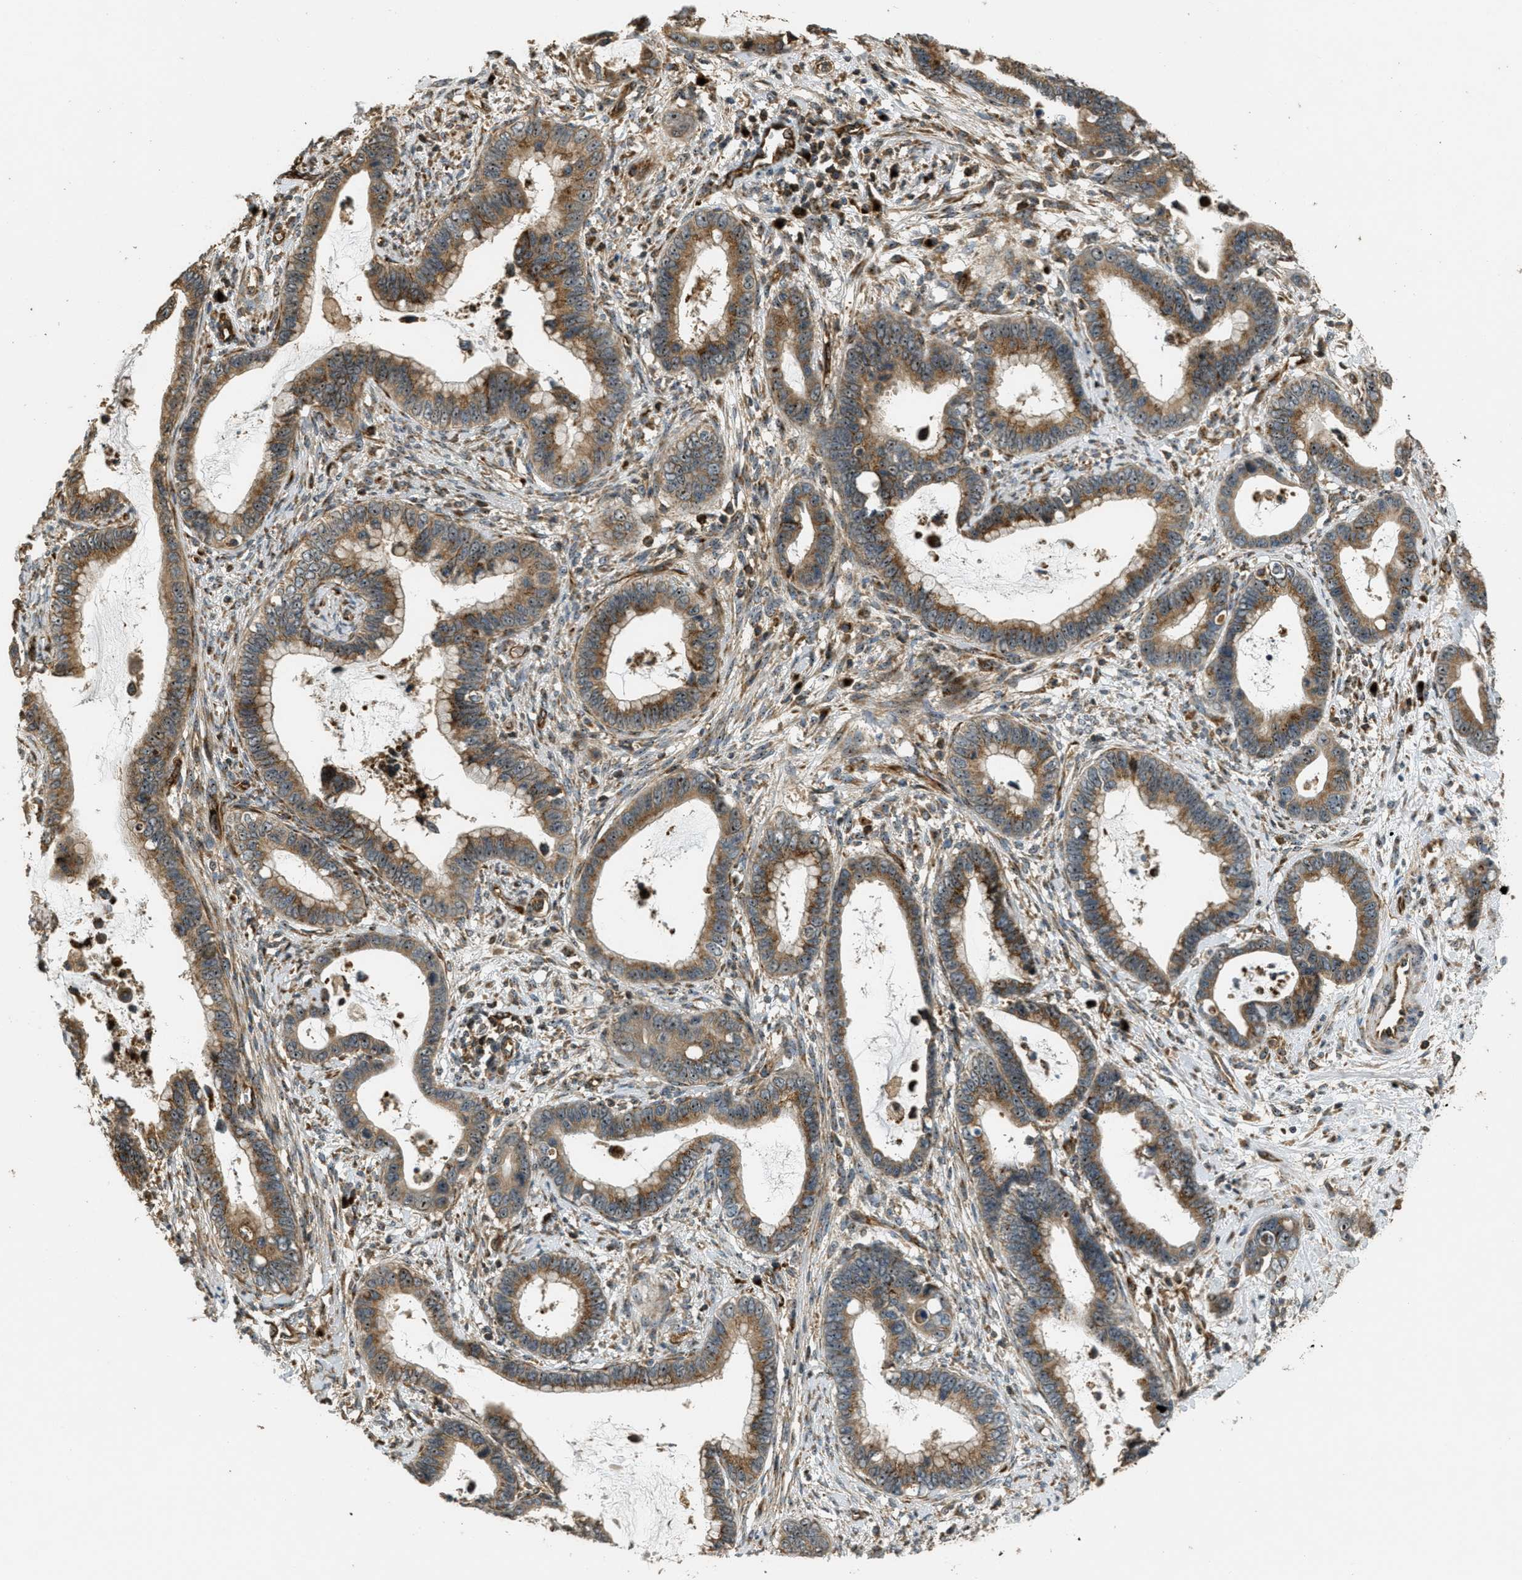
{"staining": {"intensity": "moderate", "quantity": ">75%", "location": "cytoplasmic/membranous,nuclear"}, "tissue": "cervical cancer", "cell_type": "Tumor cells", "image_type": "cancer", "snomed": [{"axis": "morphology", "description": "Adenocarcinoma, NOS"}, {"axis": "topography", "description": "Cervix"}], "caption": "Cervical cancer was stained to show a protein in brown. There is medium levels of moderate cytoplasmic/membranous and nuclear staining in approximately >75% of tumor cells.", "gene": "LRP12", "patient": {"sex": "female", "age": 44}}